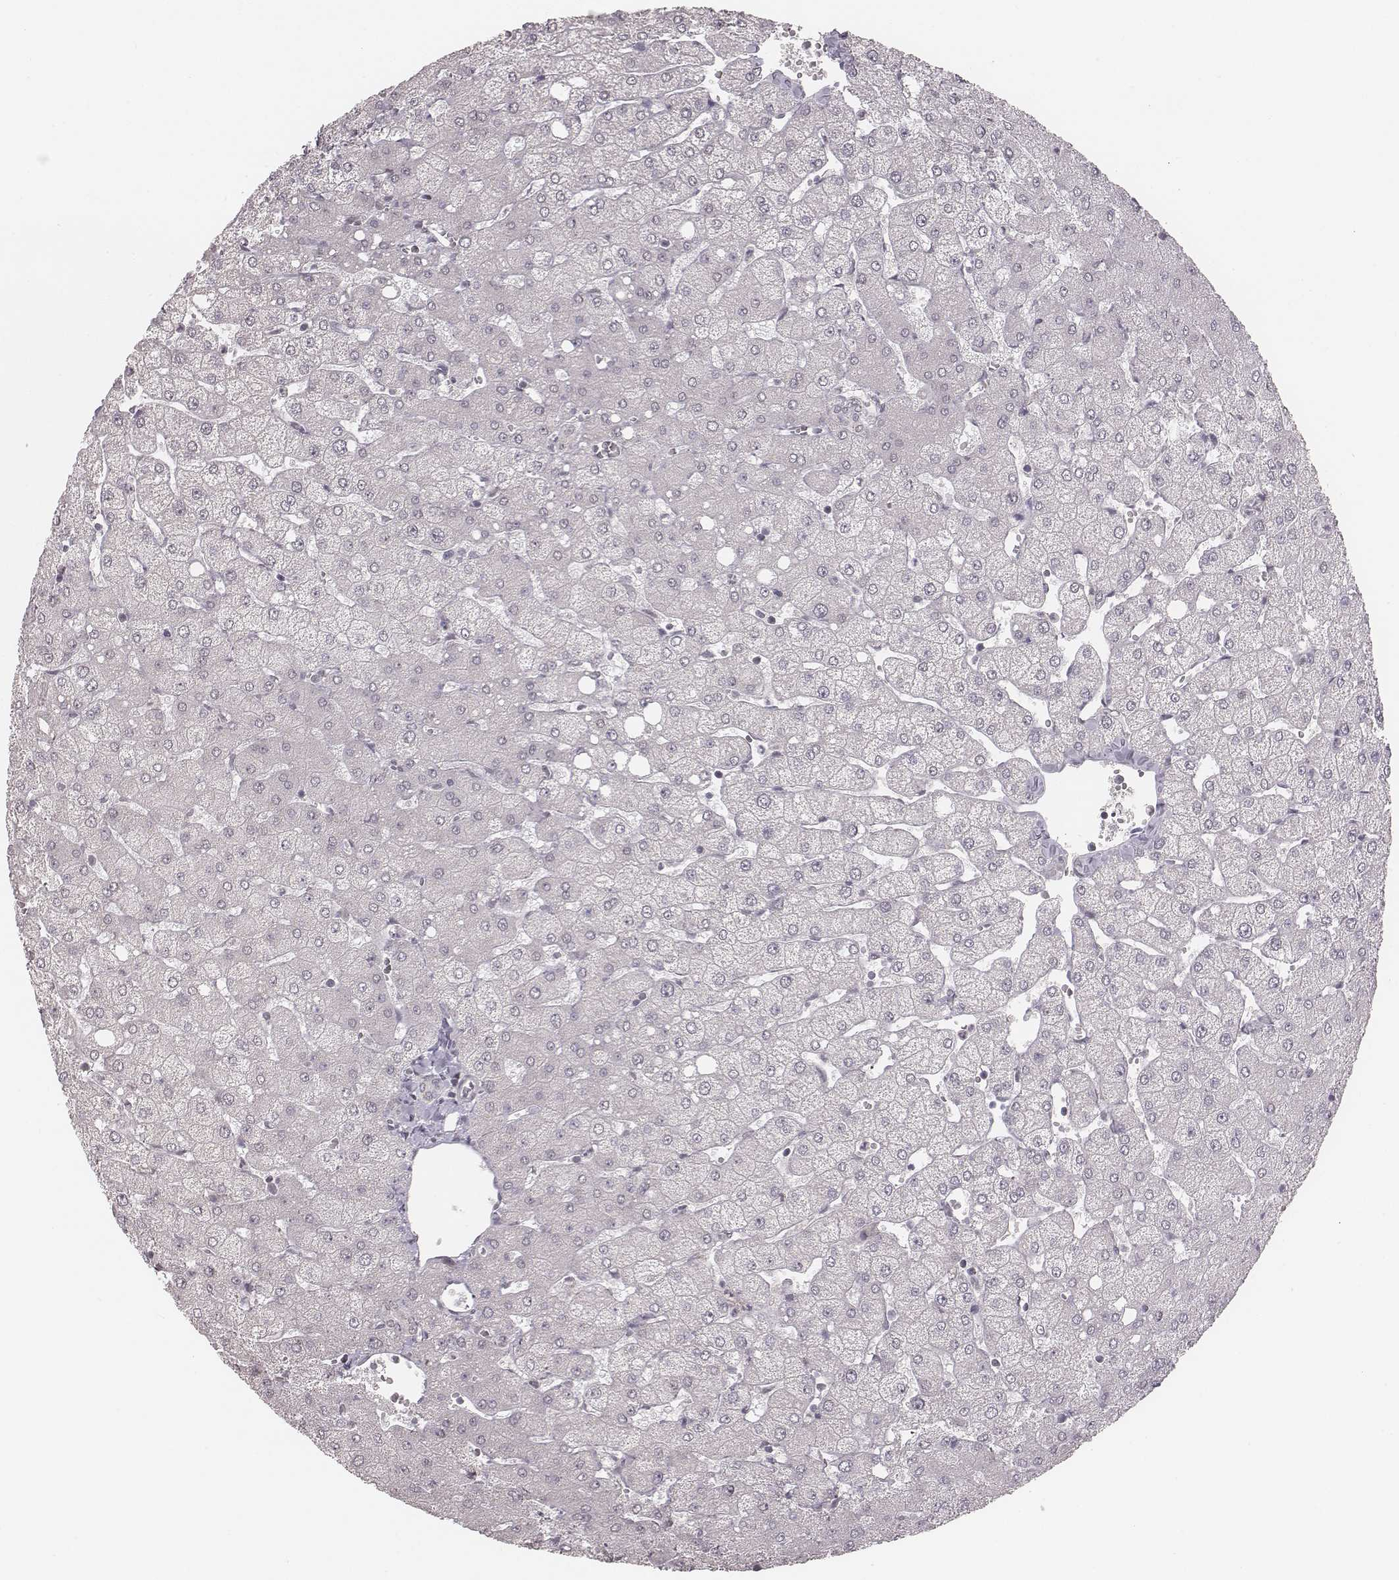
{"staining": {"intensity": "negative", "quantity": "none", "location": "none"}, "tissue": "liver", "cell_type": "Cholangiocytes", "image_type": "normal", "snomed": [{"axis": "morphology", "description": "Normal tissue, NOS"}, {"axis": "topography", "description": "Liver"}], "caption": "This is an IHC histopathology image of normal liver. There is no staining in cholangiocytes.", "gene": "SLC7A4", "patient": {"sex": "female", "age": 54}}